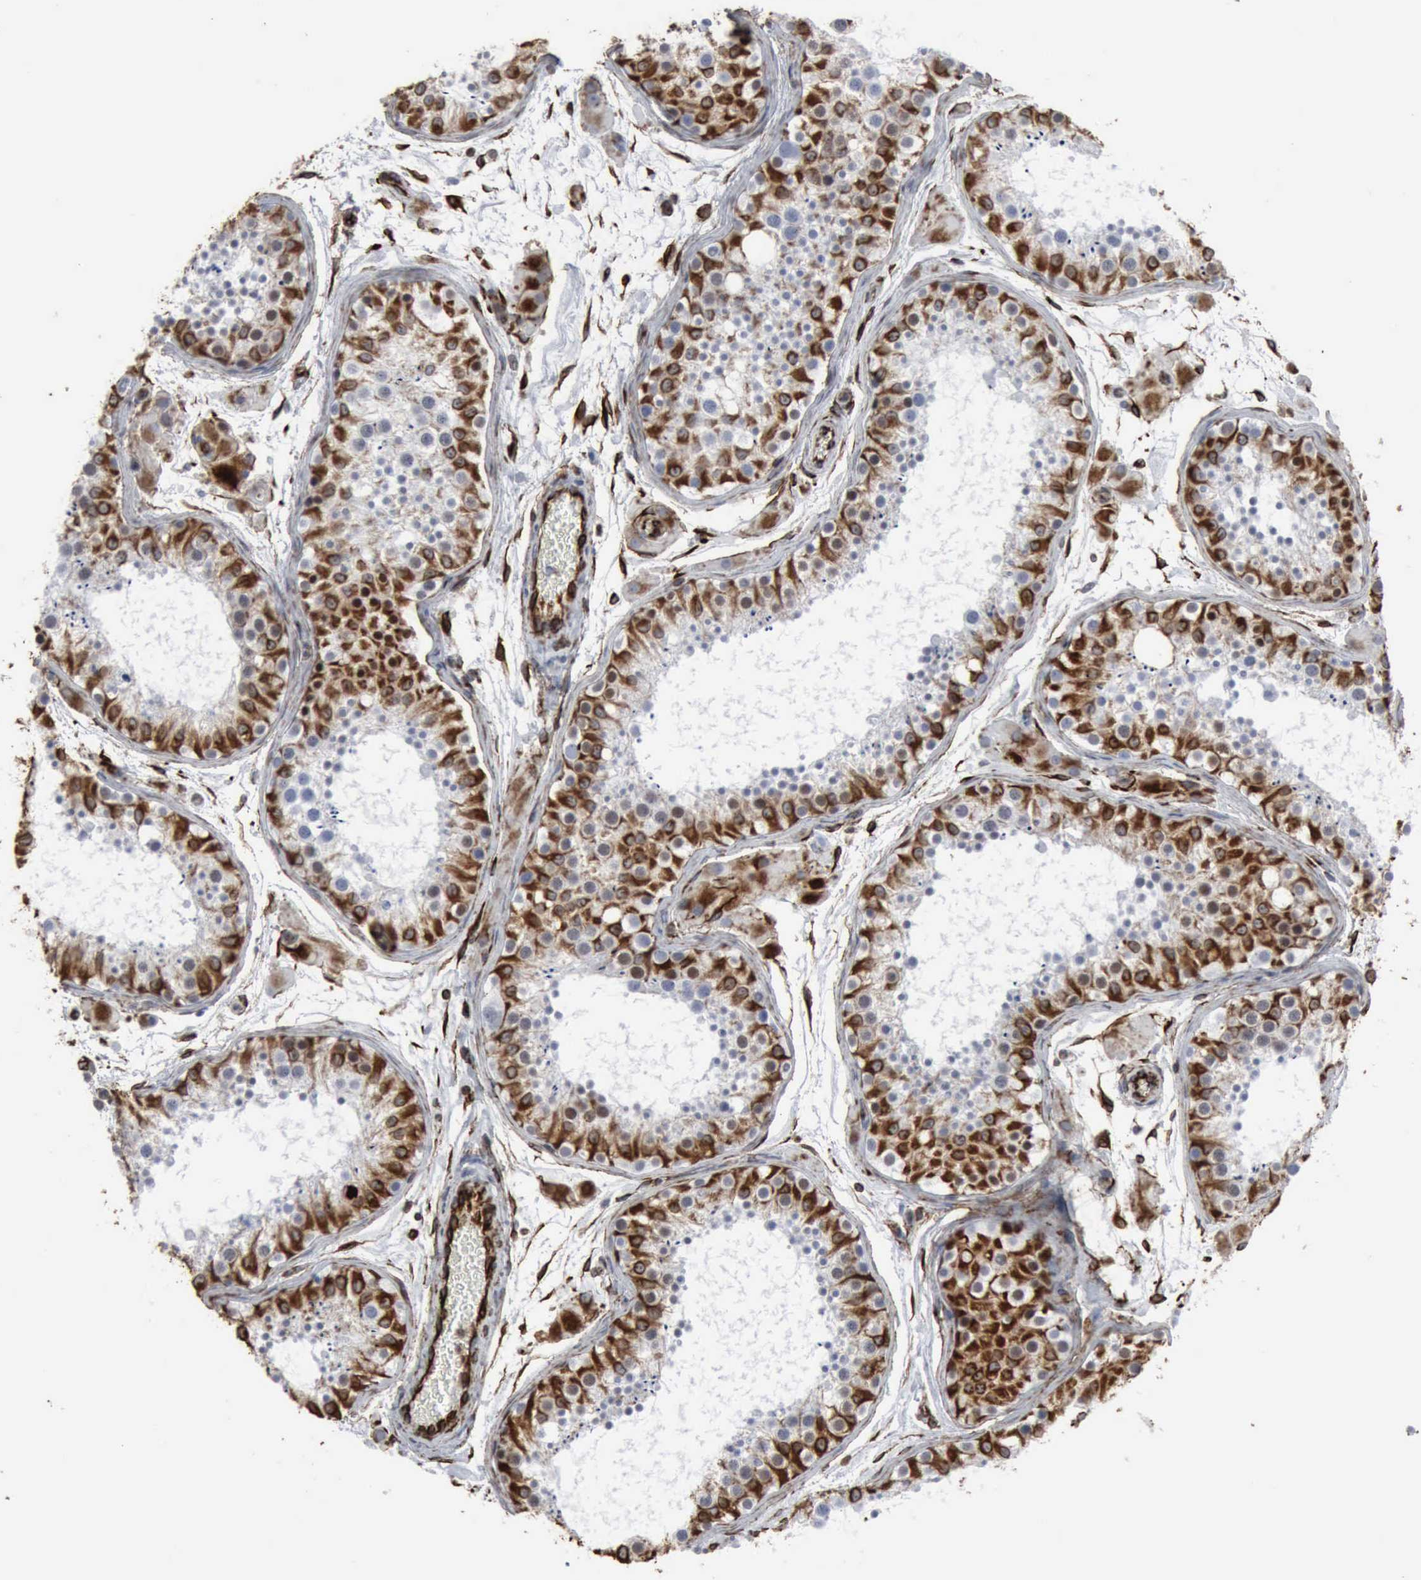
{"staining": {"intensity": "strong", "quantity": "25%-75%", "location": "cytoplasmic/membranous"}, "tissue": "testis", "cell_type": "Cells in seminiferous ducts", "image_type": "normal", "snomed": [{"axis": "morphology", "description": "Normal tissue, NOS"}, {"axis": "topography", "description": "Testis"}], "caption": "The micrograph exhibits staining of unremarkable testis, revealing strong cytoplasmic/membranous protein expression (brown color) within cells in seminiferous ducts. (brown staining indicates protein expression, while blue staining denotes nuclei).", "gene": "CCNE1", "patient": {"sex": "male", "age": 29}}